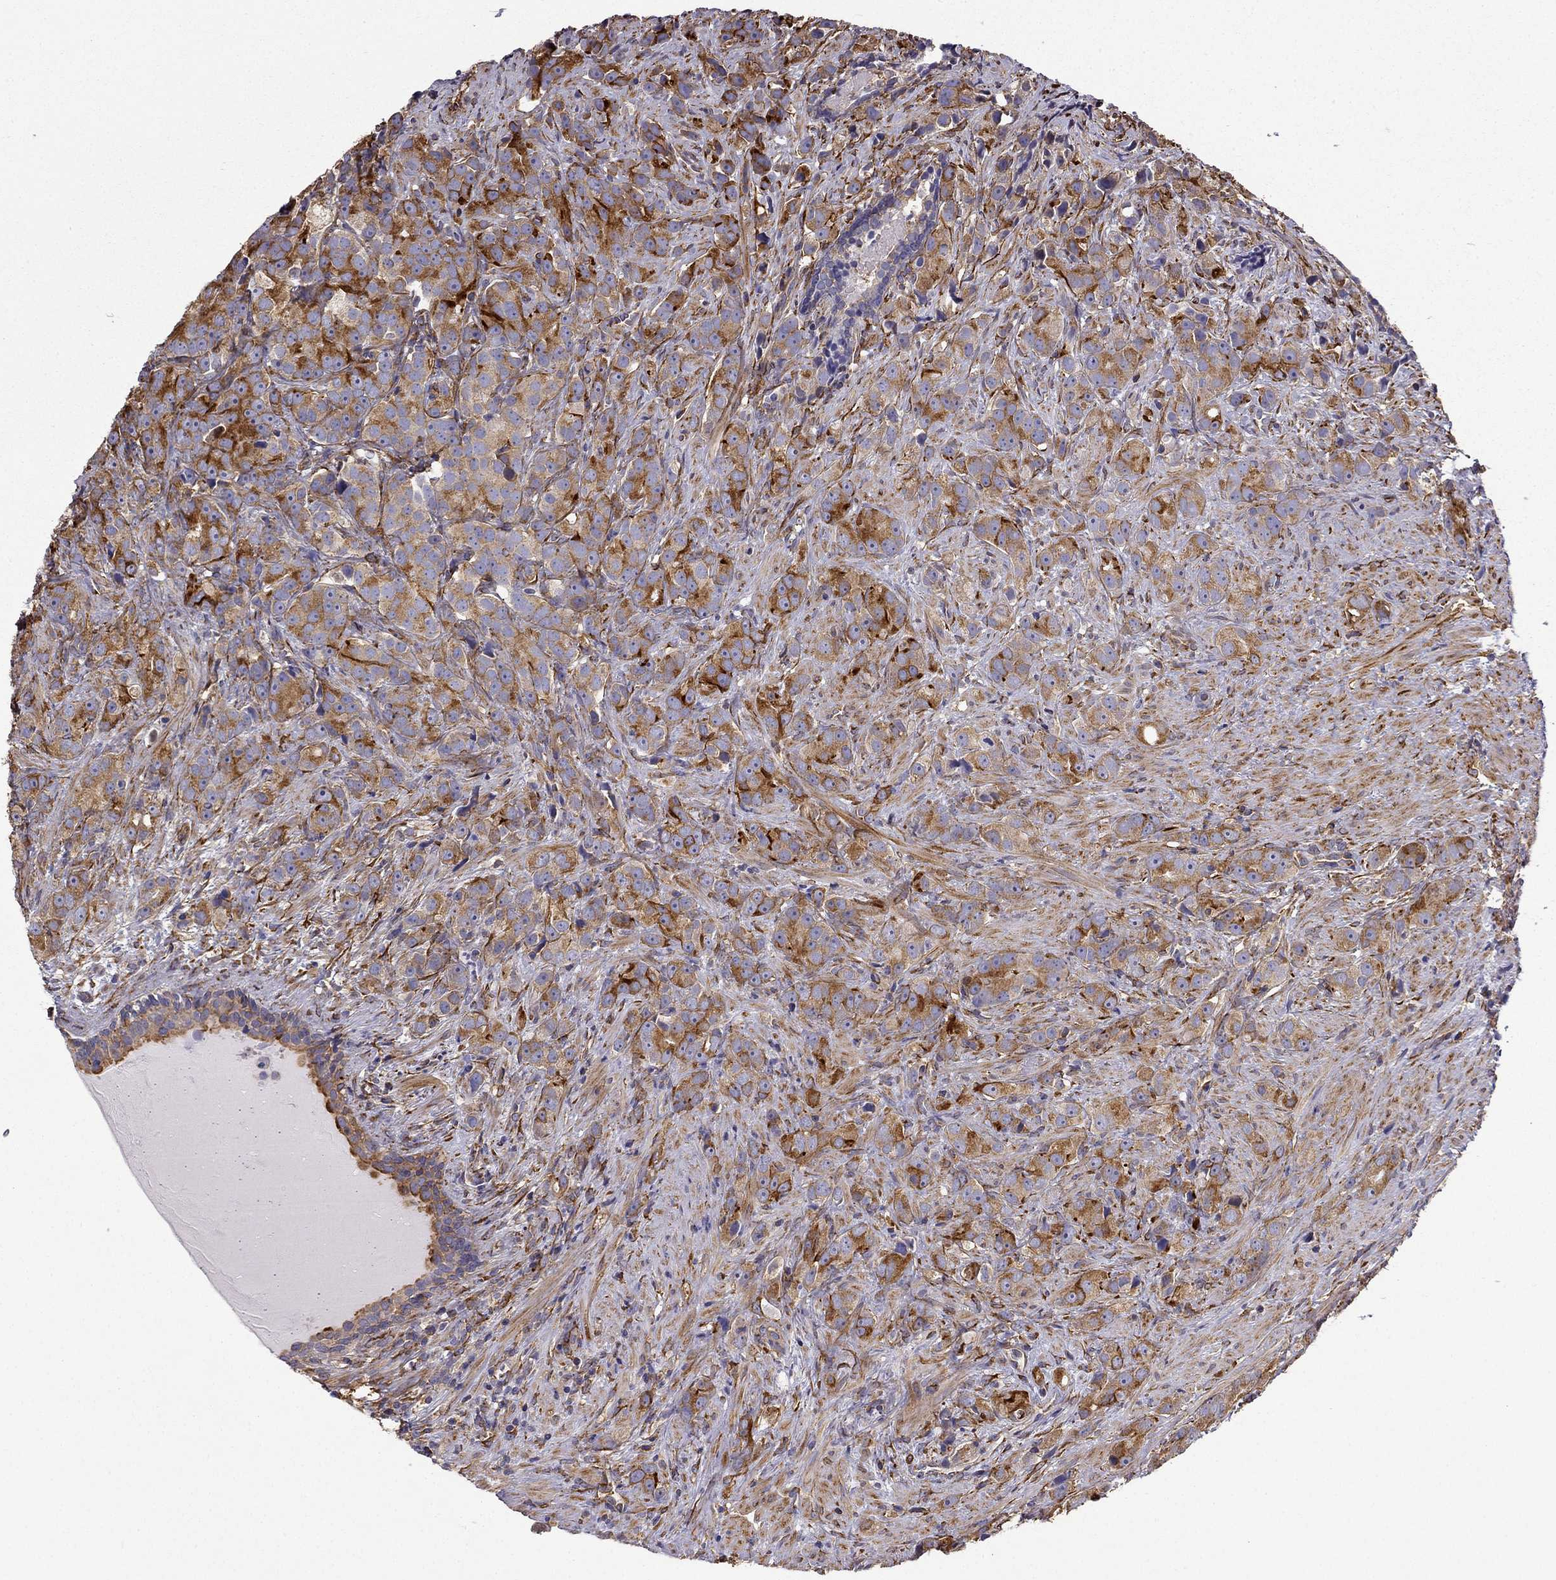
{"staining": {"intensity": "strong", "quantity": ">75%", "location": "cytoplasmic/membranous"}, "tissue": "prostate cancer", "cell_type": "Tumor cells", "image_type": "cancer", "snomed": [{"axis": "morphology", "description": "Adenocarcinoma, High grade"}, {"axis": "topography", "description": "Prostate"}], "caption": "Protein positivity by IHC demonstrates strong cytoplasmic/membranous positivity in approximately >75% of tumor cells in prostate high-grade adenocarcinoma. (DAB = brown stain, brightfield microscopy at high magnification).", "gene": "MAP4", "patient": {"sex": "male", "age": 90}}